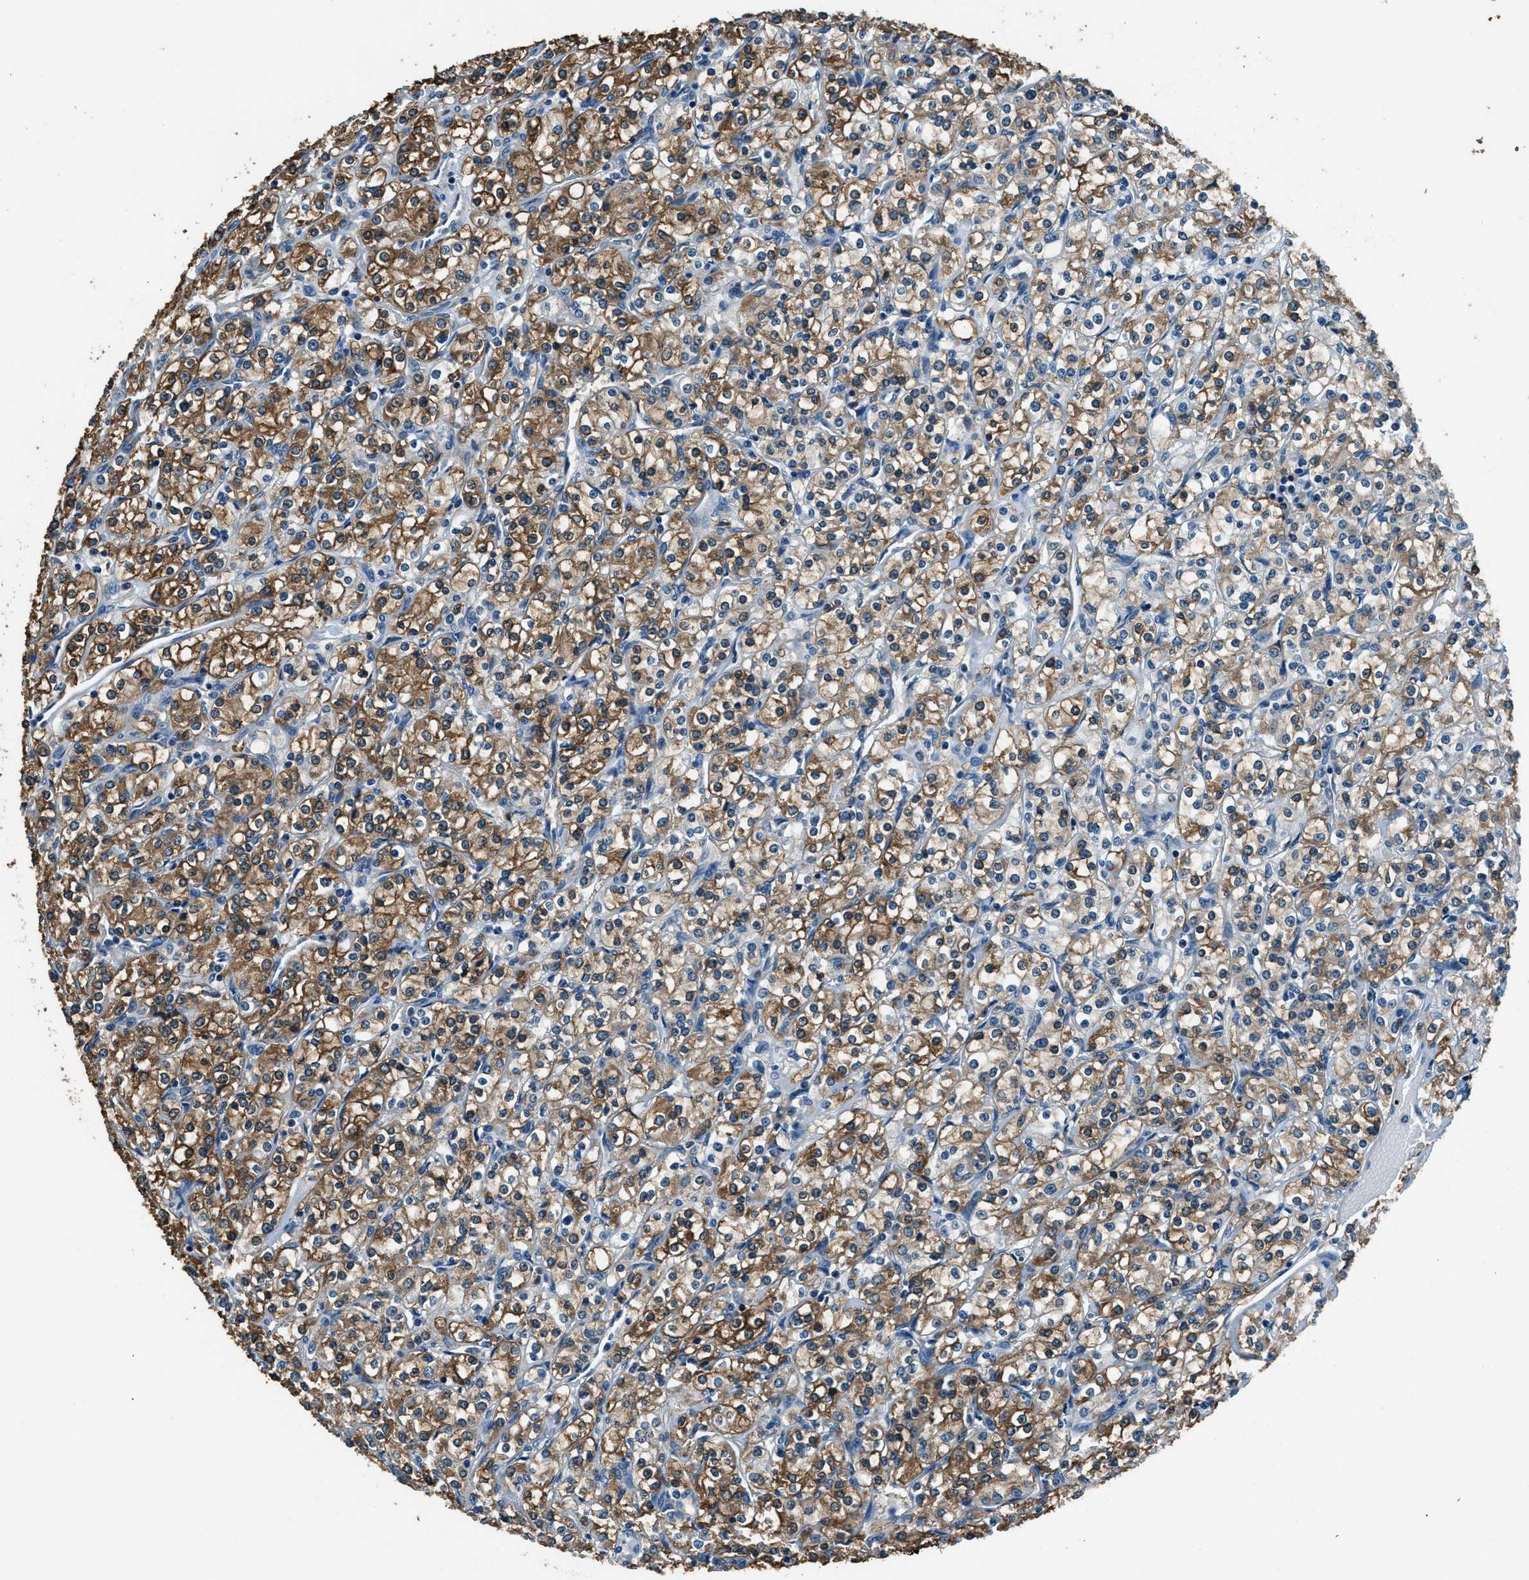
{"staining": {"intensity": "moderate", "quantity": ">75%", "location": "cytoplasmic/membranous"}, "tissue": "renal cancer", "cell_type": "Tumor cells", "image_type": "cancer", "snomed": [{"axis": "morphology", "description": "Adenocarcinoma, NOS"}, {"axis": "topography", "description": "Kidney"}], "caption": "Renal cancer tissue shows moderate cytoplasmic/membranous staining in about >75% of tumor cells", "gene": "ARFGAP2", "patient": {"sex": "male", "age": 77}}